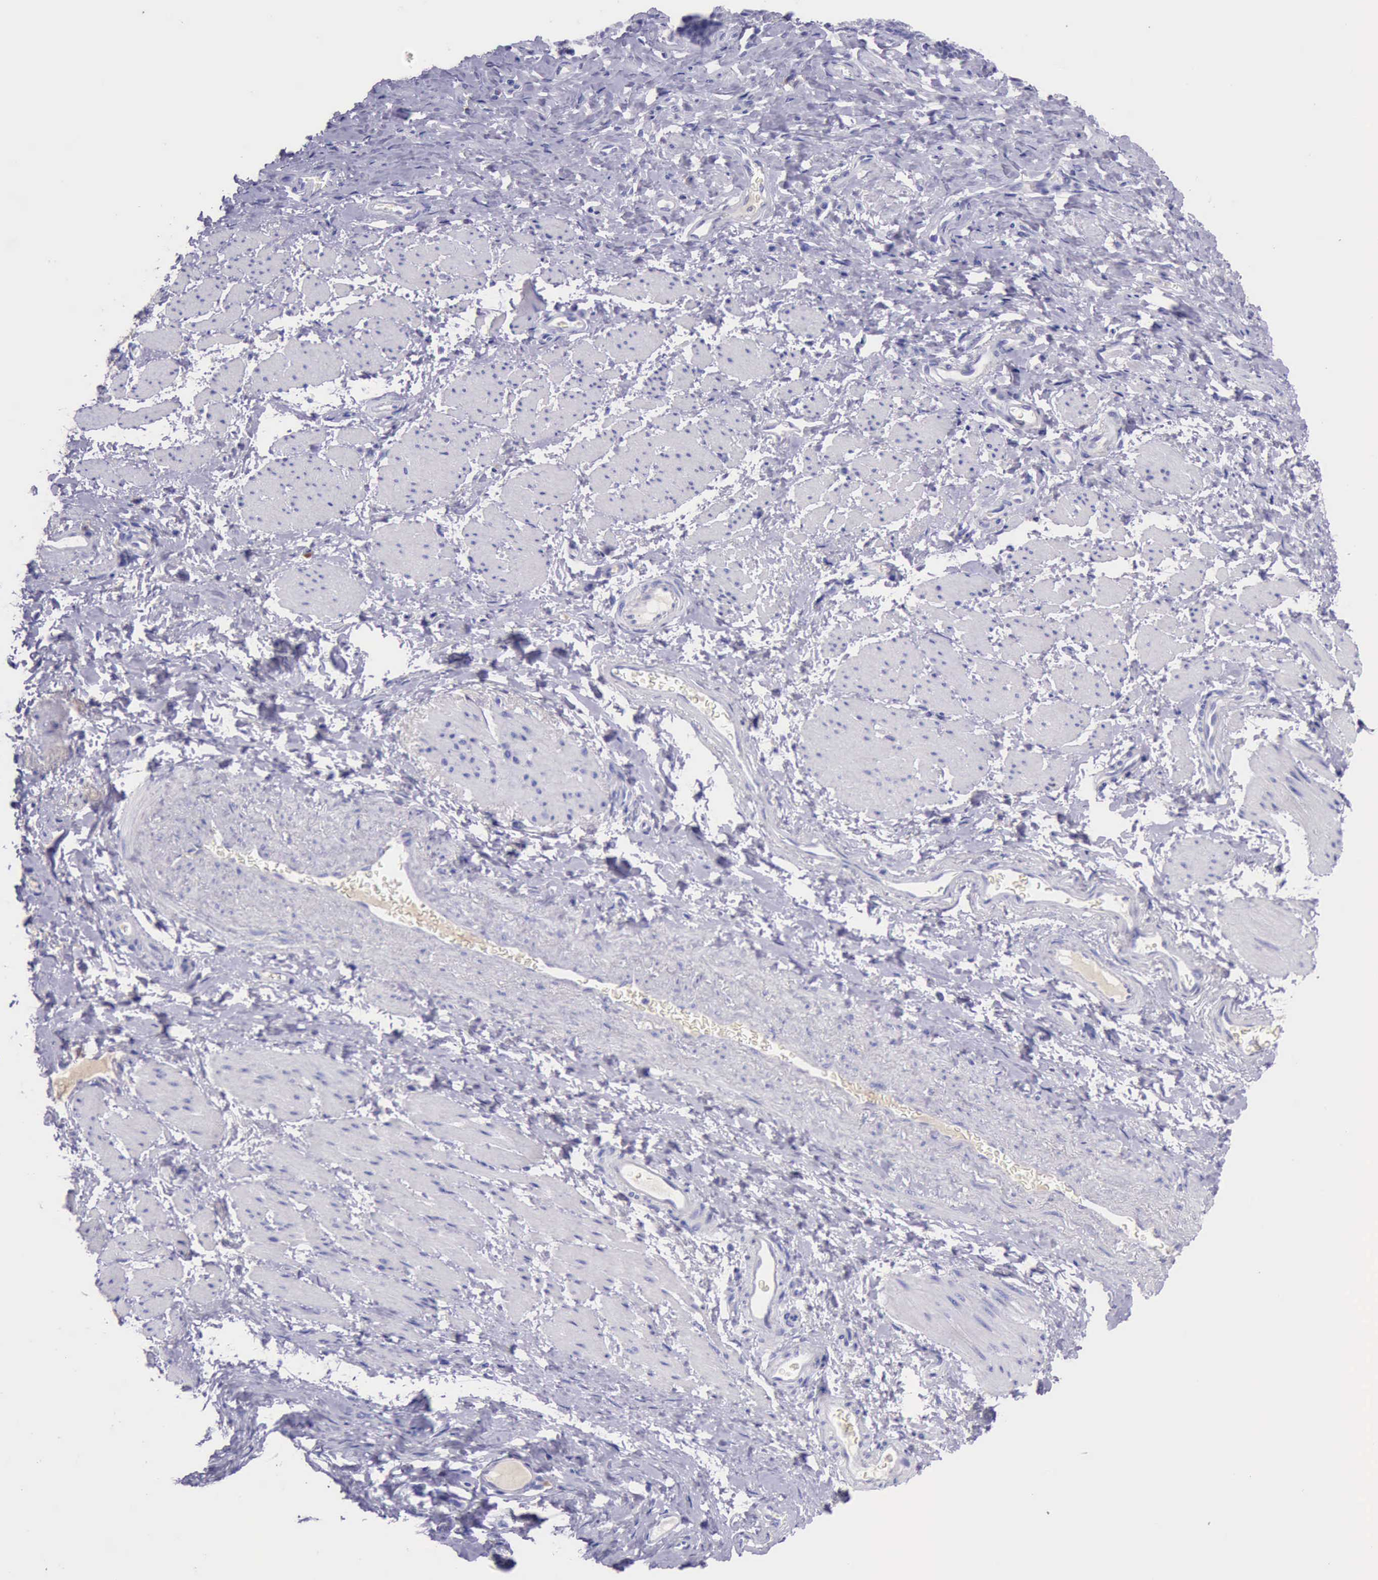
{"staining": {"intensity": "negative", "quantity": "none", "location": "none"}, "tissue": "esophagus", "cell_type": "Squamous epithelial cells", "image_type": "normal", "snomed": [{"axis": "morphology", "description": "Normal tissue, NOS"}, {"axis": "topography", "description": "Esophagus"}], "caption": "DAB immunohistochemical staining of benign human esophagus displays no significant staining in squamous epithelial cells.", "gene": "KRT8", "patient": {"sex": "female", "age": 61}}